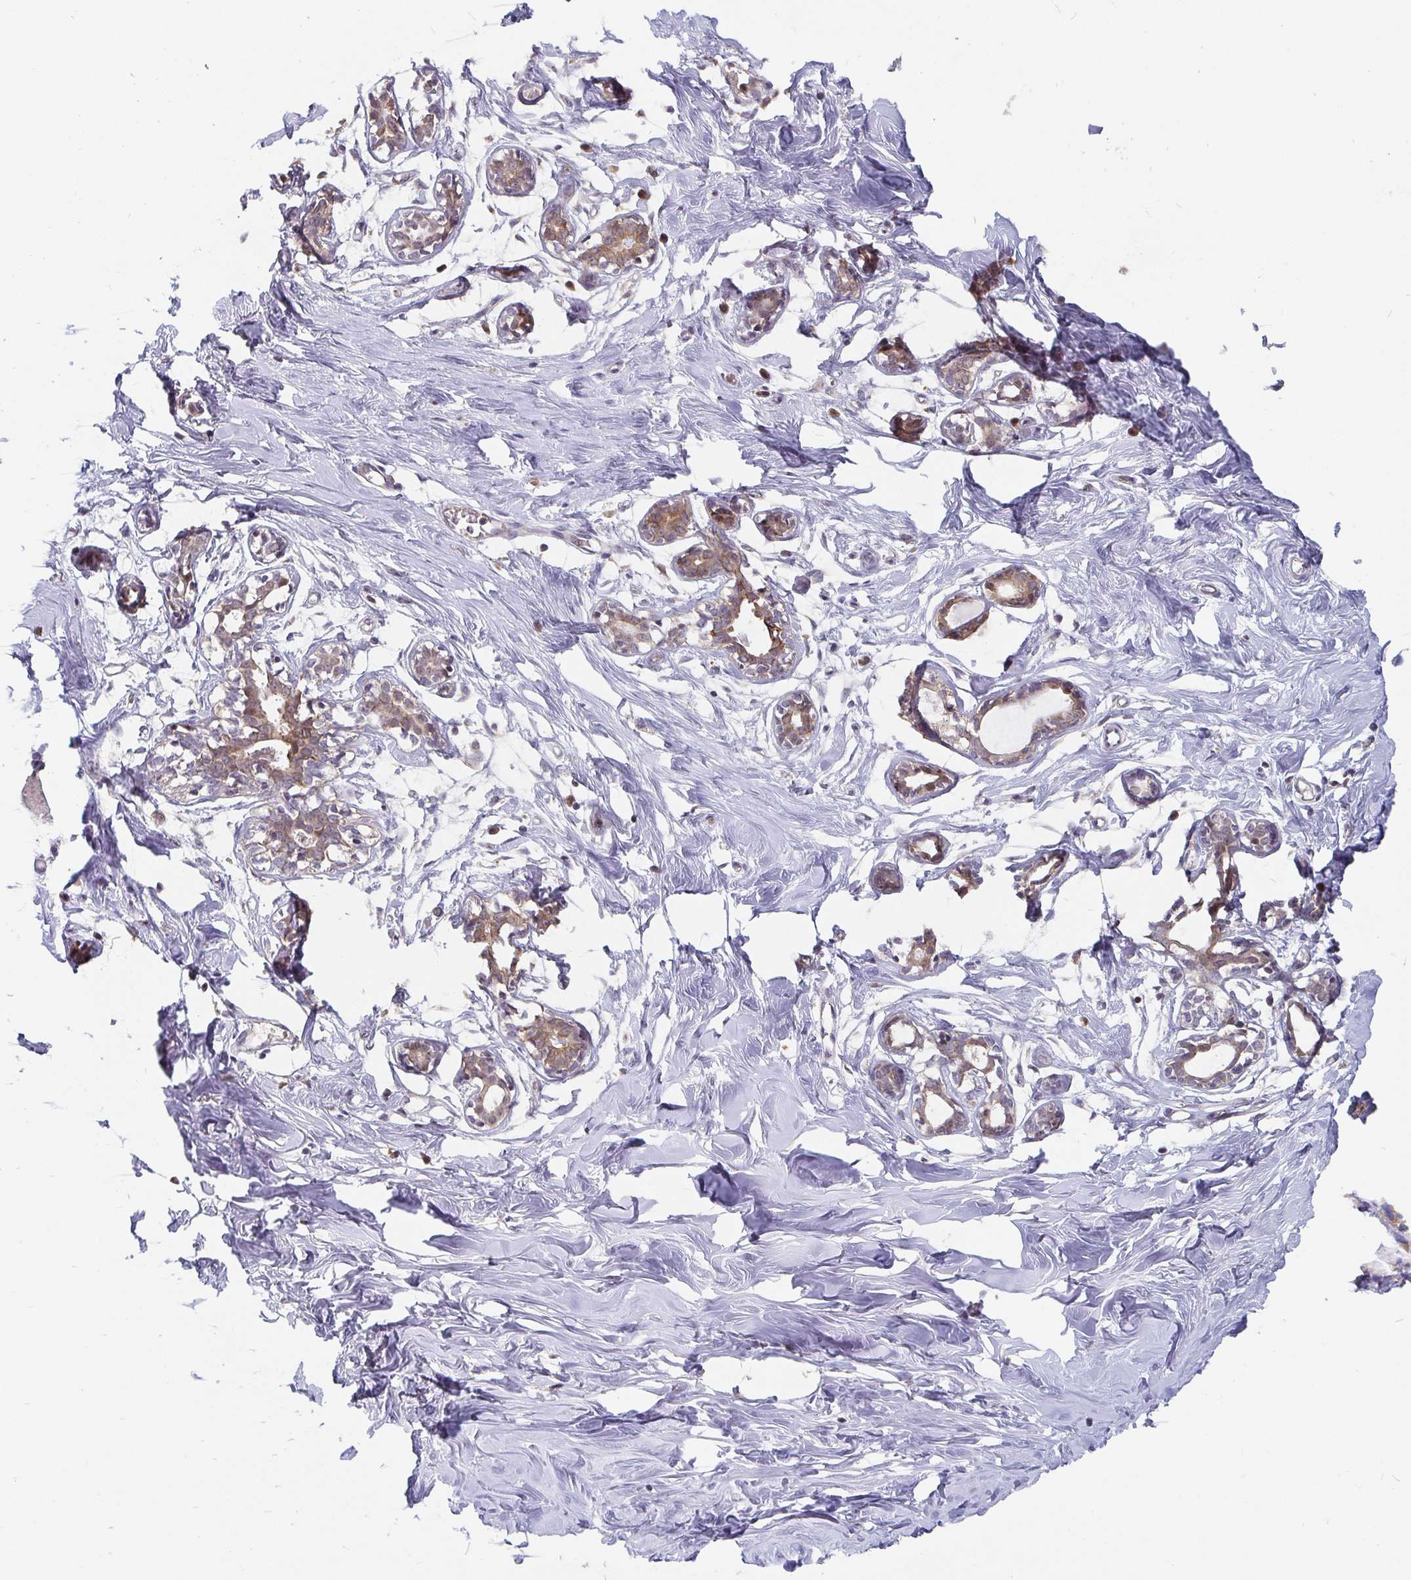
{"staining": {"intensity": "negative", "quantity": "none", "location": "none"}, "tissue": "breast", "cell_type": "Adipocytes", "image_type": "normal", "snomed": [{"axis": "morphology", "description": "Normal tissue, NOS"}, {"axis": "topography", "description": "Breast"}], "caption": "The immunohistochemistry histopathology image has no significant expression in adipocytes of breast.", "gene": "PDF", "patient": {"sex": "female", "age": 27}}